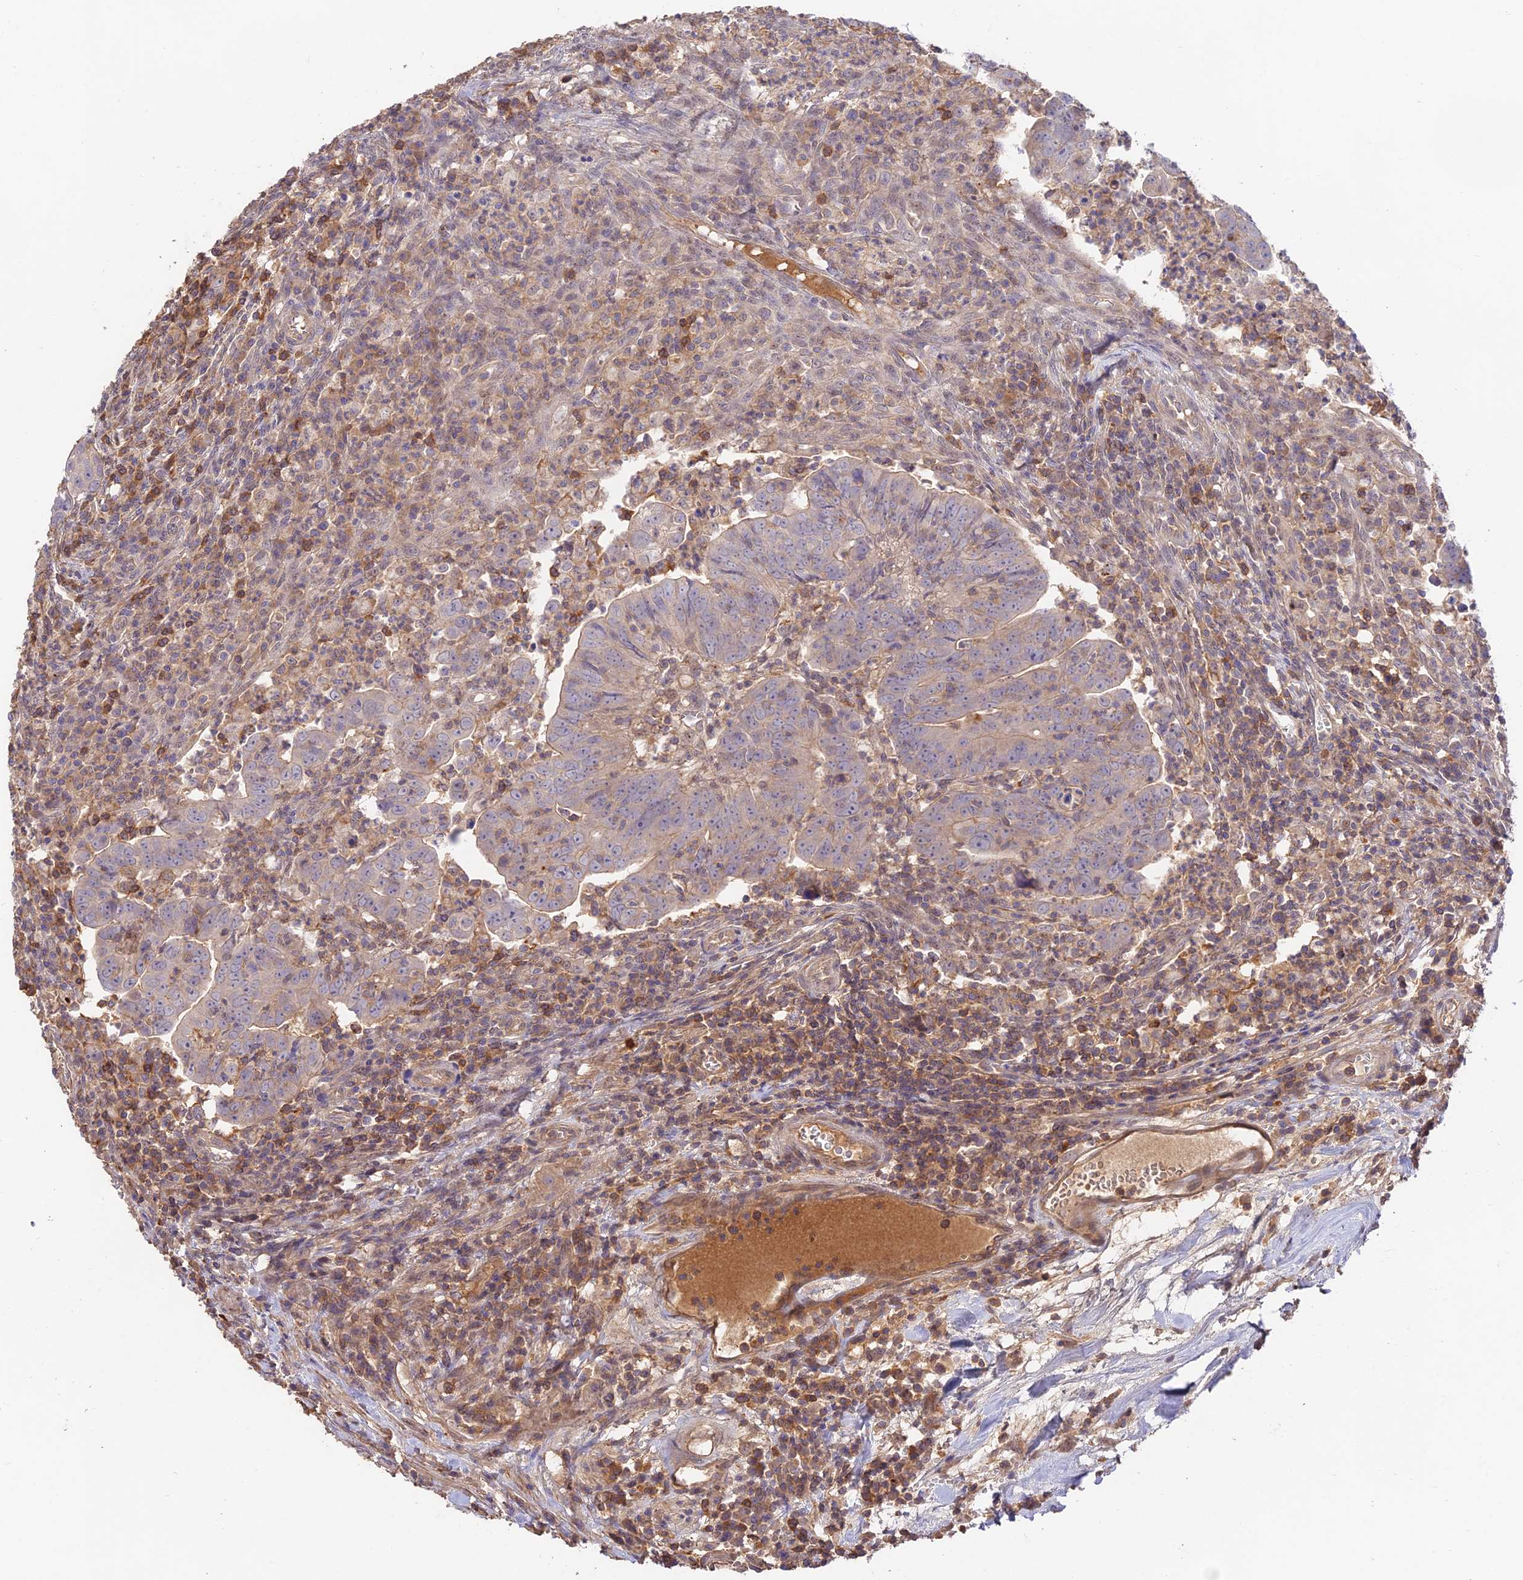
{"staining": {"intensity": "weak", "quantity": ">75%", "location": "cytoplasmic/membranous"}, "tissue": "colorectal cancer", "cell_type": "Tumor cells", "image_type": "cancer", "snomed": [{"axis": "morphology", "description": "Adenocarcinoma, NOS"}, {"axis": "topography", "description": "Rectum"}], "caption": "The image reveals staining of adenocarcinoma (colorectal), revealing weak cytoplasmic/membranous protein staining (brown color) within tumor cells. (IHC, brightfield microscopy, high magnification).", "gene": "CLCF1", "patient": {"sex": "male", "age": 69}}